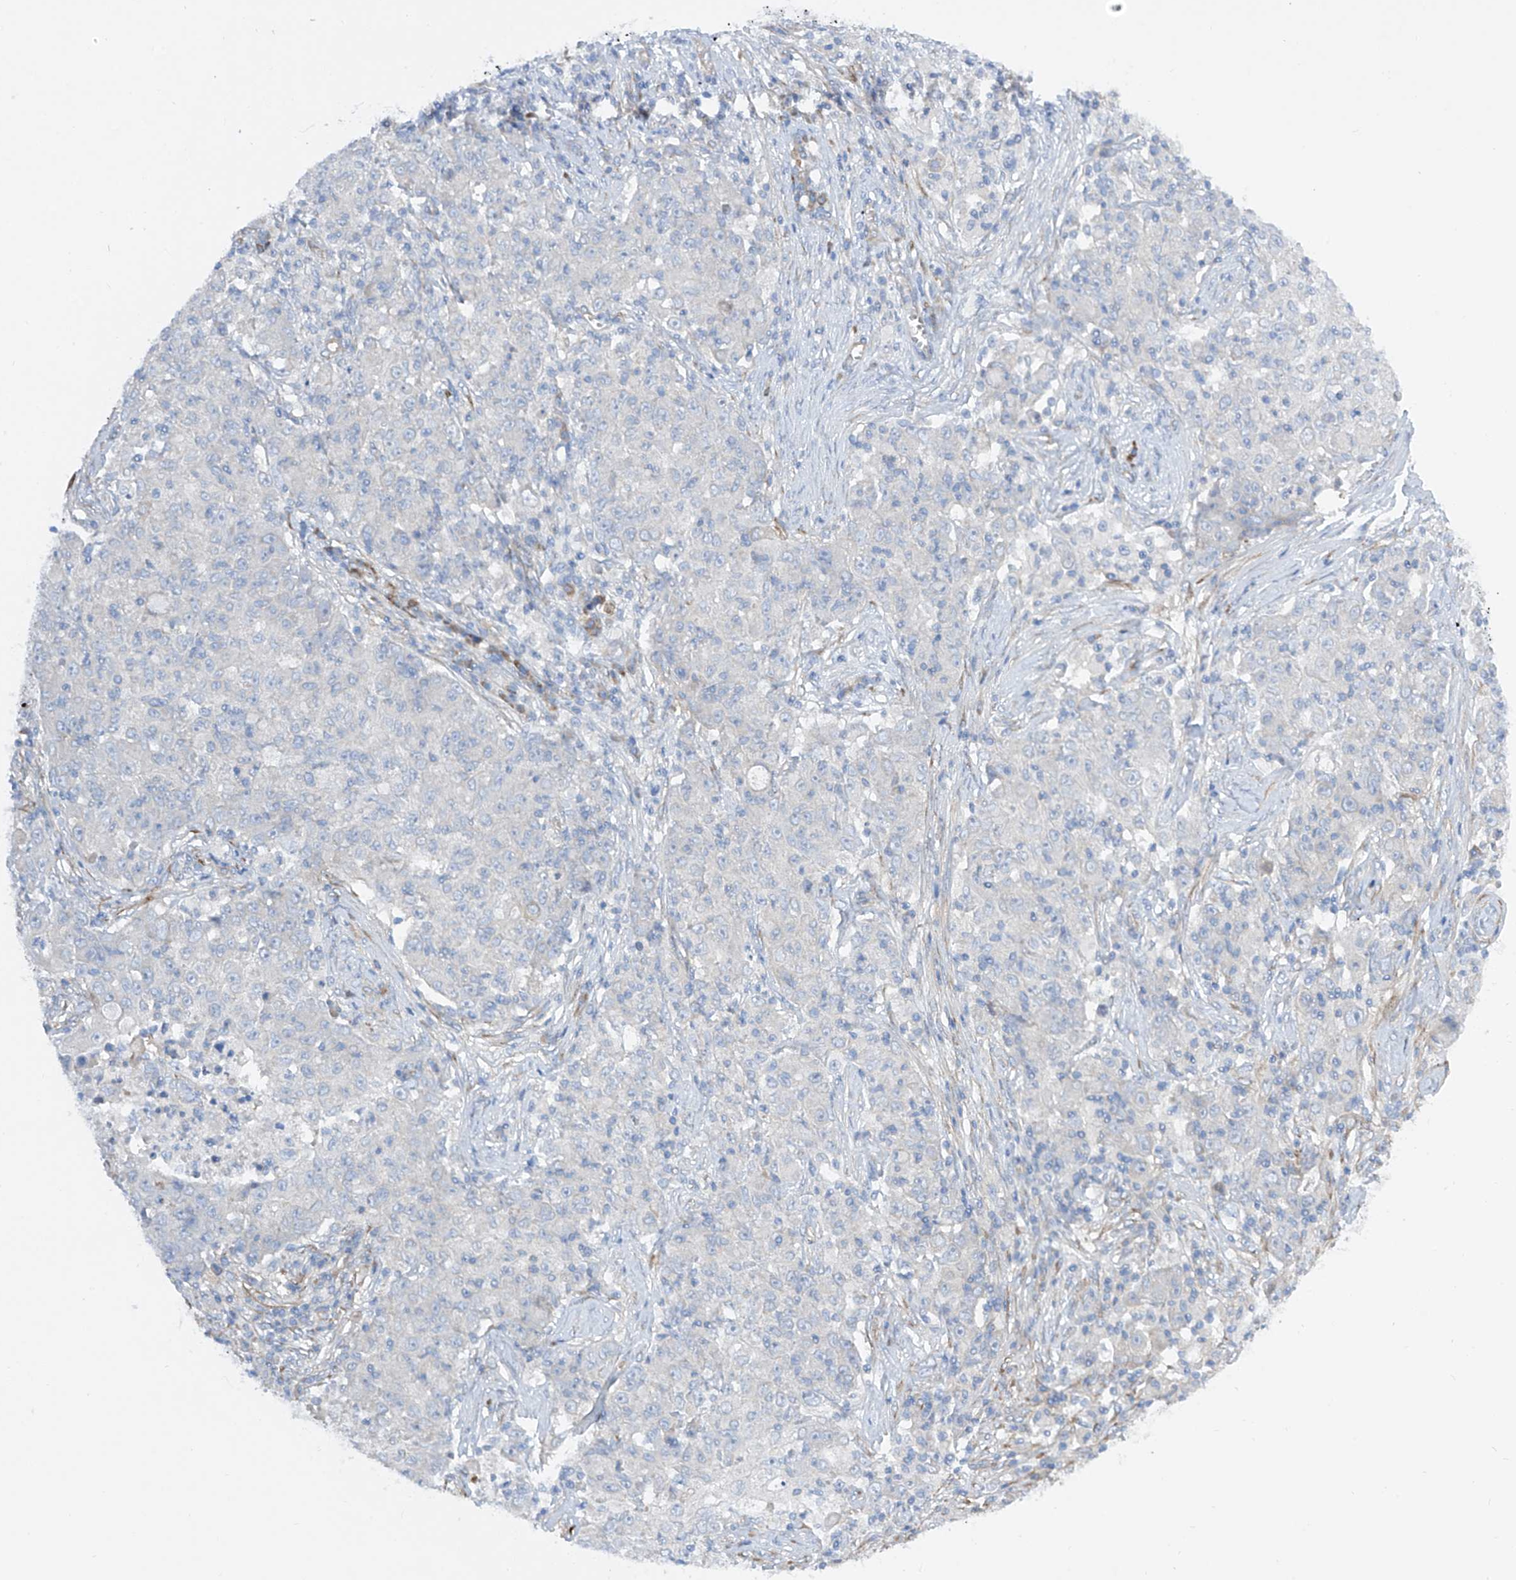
{"staining": {"intensity": "negative", "quantity": "none", "location": "none"}, "tissue": "ovarian cancer", "cell_type": "Tumor cells", "image_type": "cancer", "snomed": [{"axis": "morphology", "description": "Carcinoma, endometroid"}, {"axis": "topography", "description": "Ovary"}], "caption": "DAB (3,3'-diaminobenzidine) immunohistochemical staining of human ovarian cancer (endometroid carcinoma) exhibits no significant positivity in tumor cells.", "gene": "LCA5", "patient": {"sex": "female", "age": 42}}